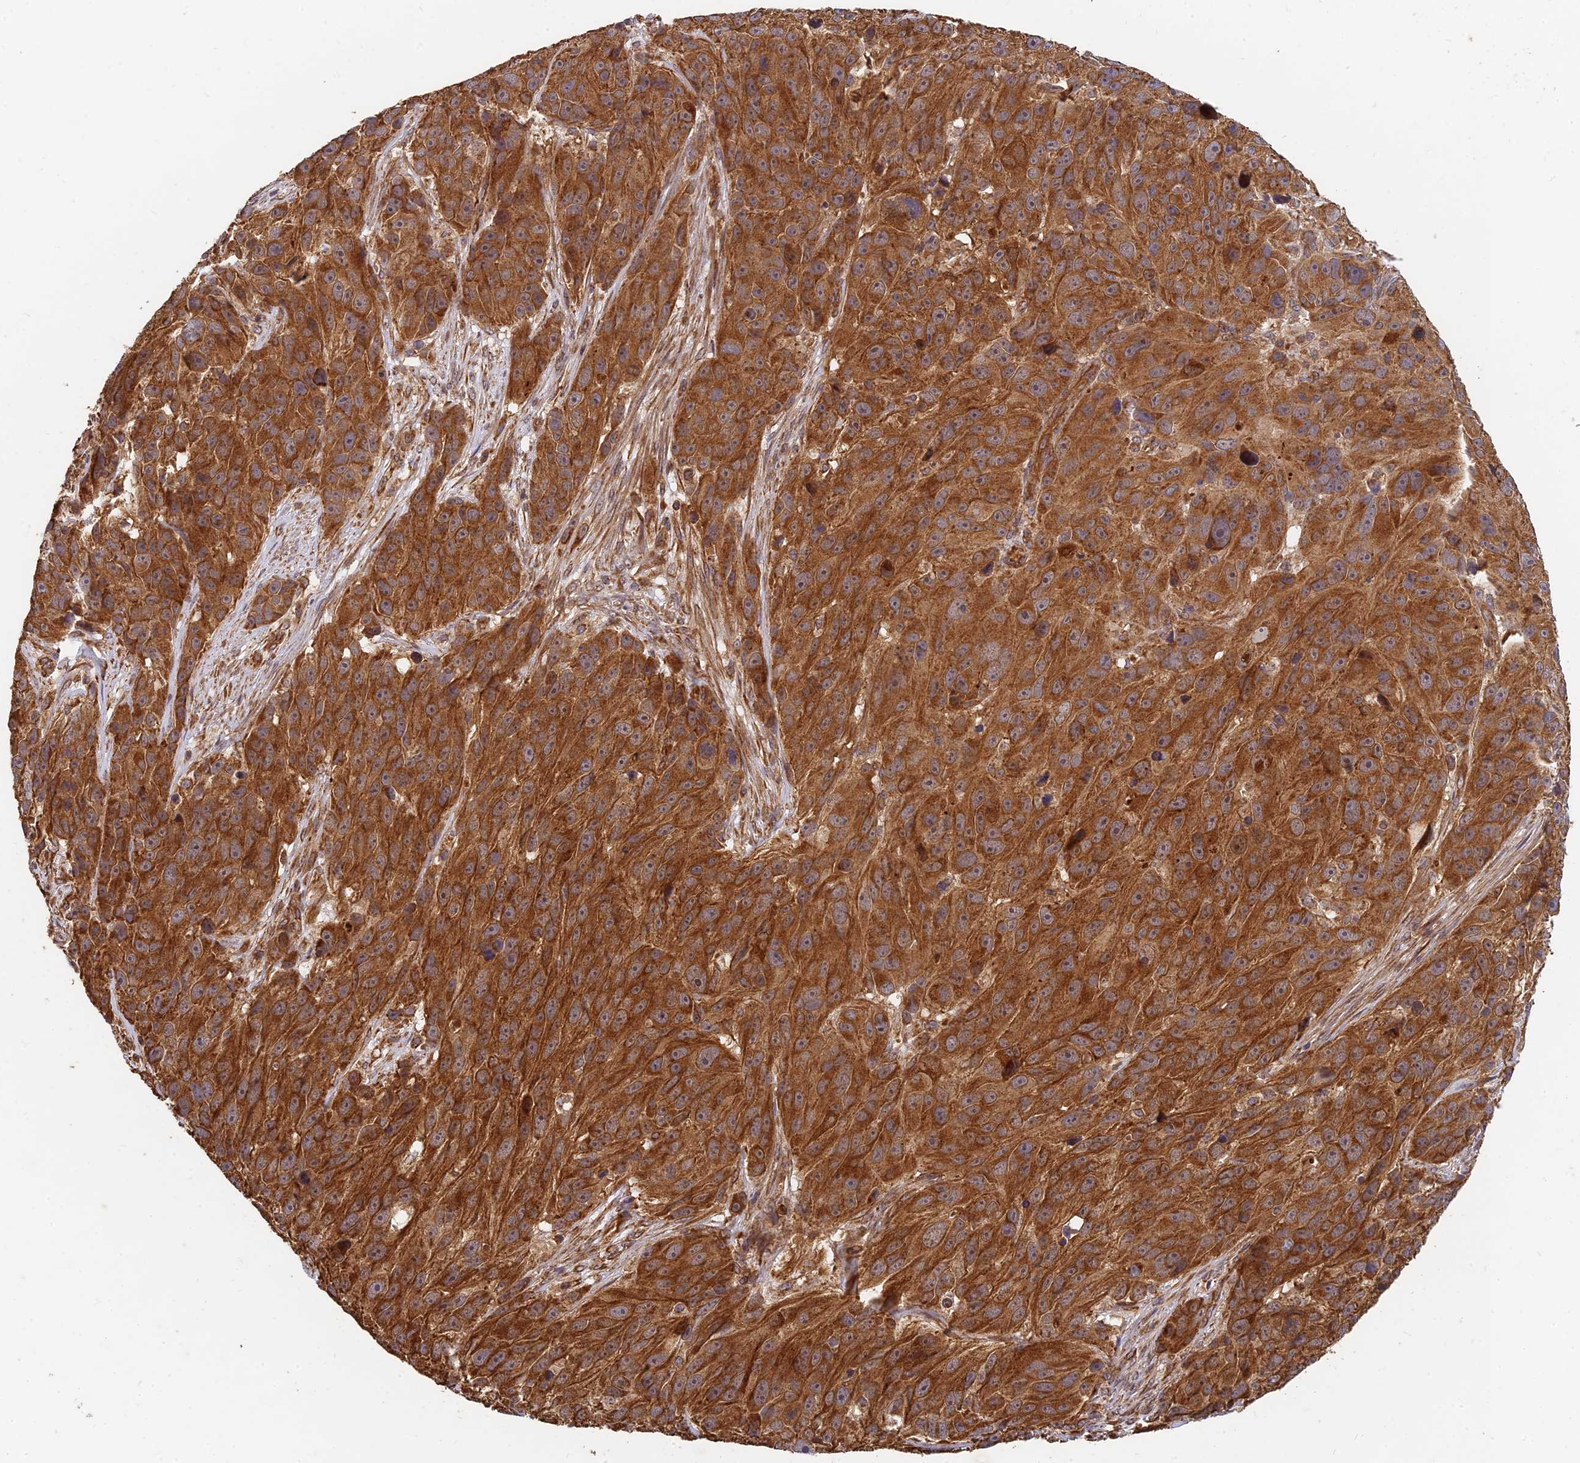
{"staining": {"intensity": "strong", "quantity": ">75%", "location": "cytoplasmic/membranous"}, "tissue": "melanoma", "cell_type": "Tumor cells", "image_type": "cancer", "snomed": [{"axis": "morphology", "description": "Malignant melanoma, NOS"}, {"axis": "topography", "description": "Skin"}], "caption": "Tumor cells show strong cytoplasmic/membranous positivity in about >75% of cells in melanoma.", "gene": "DSTYK", "patient": {"sex": "male", "age": 84}}